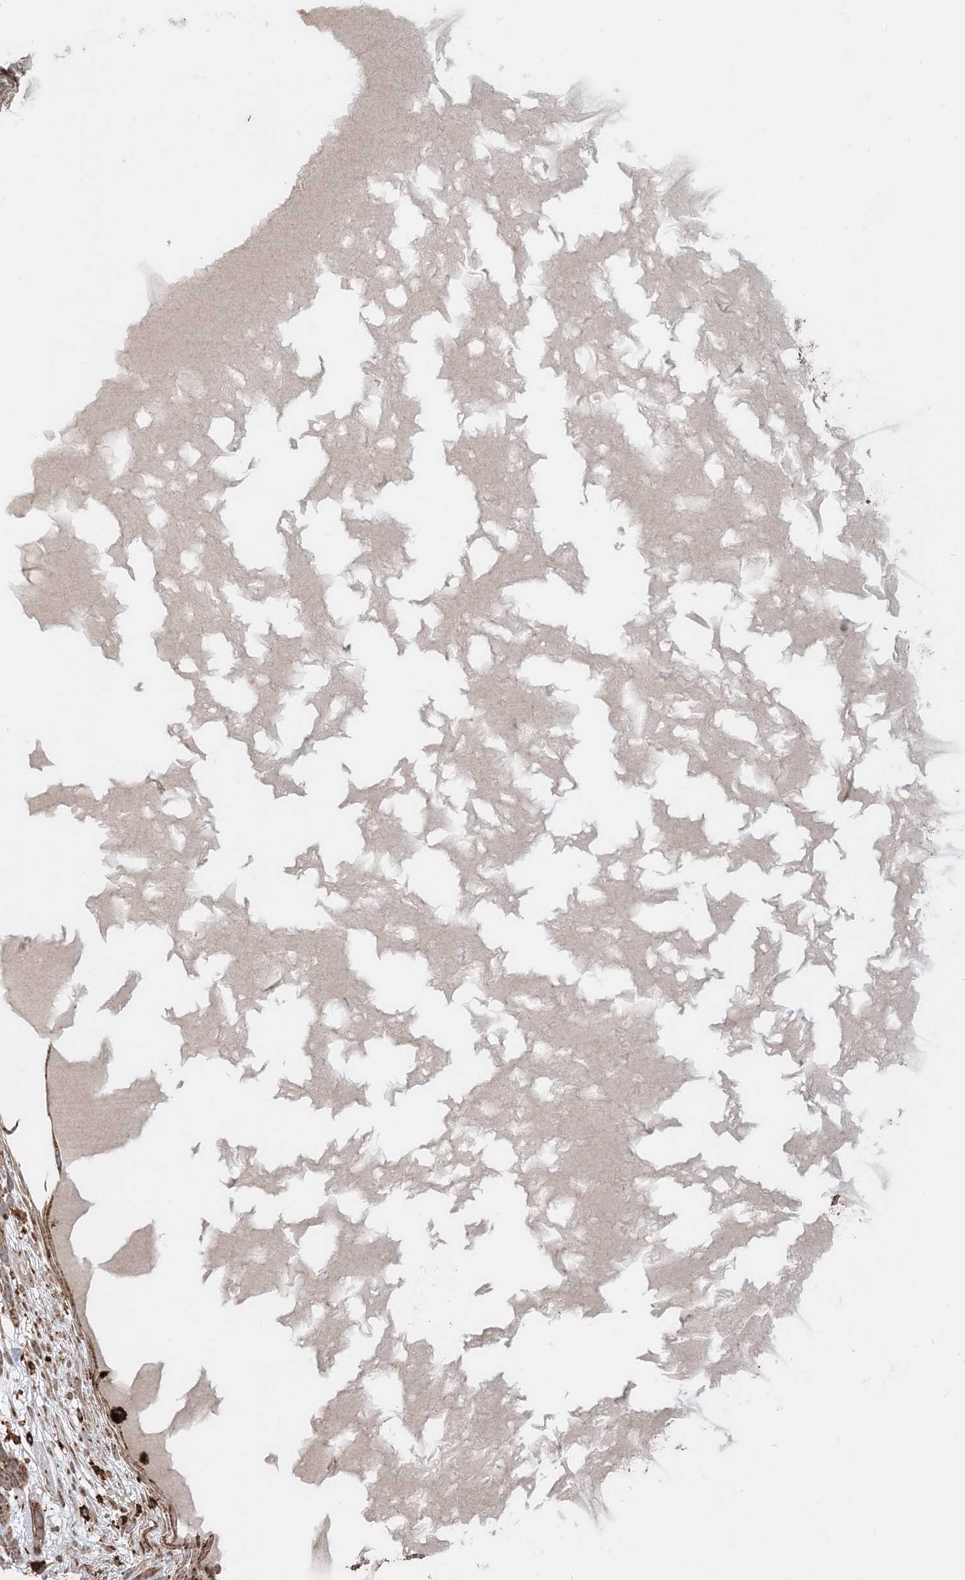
{"staining": {"intensity": "moderate", "quantity": ">75%", "location": "cytoplasmic/membranous"}, "tissue": "skin cancer", "cell_type": "Tumor cells", "image_type": "cancer", "snomed": [{"axis": "morphology", "description": "Squamous cell carcinoma, NOS"}, {"axis": "topography", "description": "Skin"}], "caption": "IHC micrograph of neoplastic tissue: skin cancer (squamous cell carcinoma) stained using IHC shows medium levels of moderate protein expression localized specifically in the cytoplasmic/membranous of tumor cells, appearing as a cytoplasmic/membranous brown color.", "gene": "LRPPRC", "patient": {"sex": "female", "age": 90}}